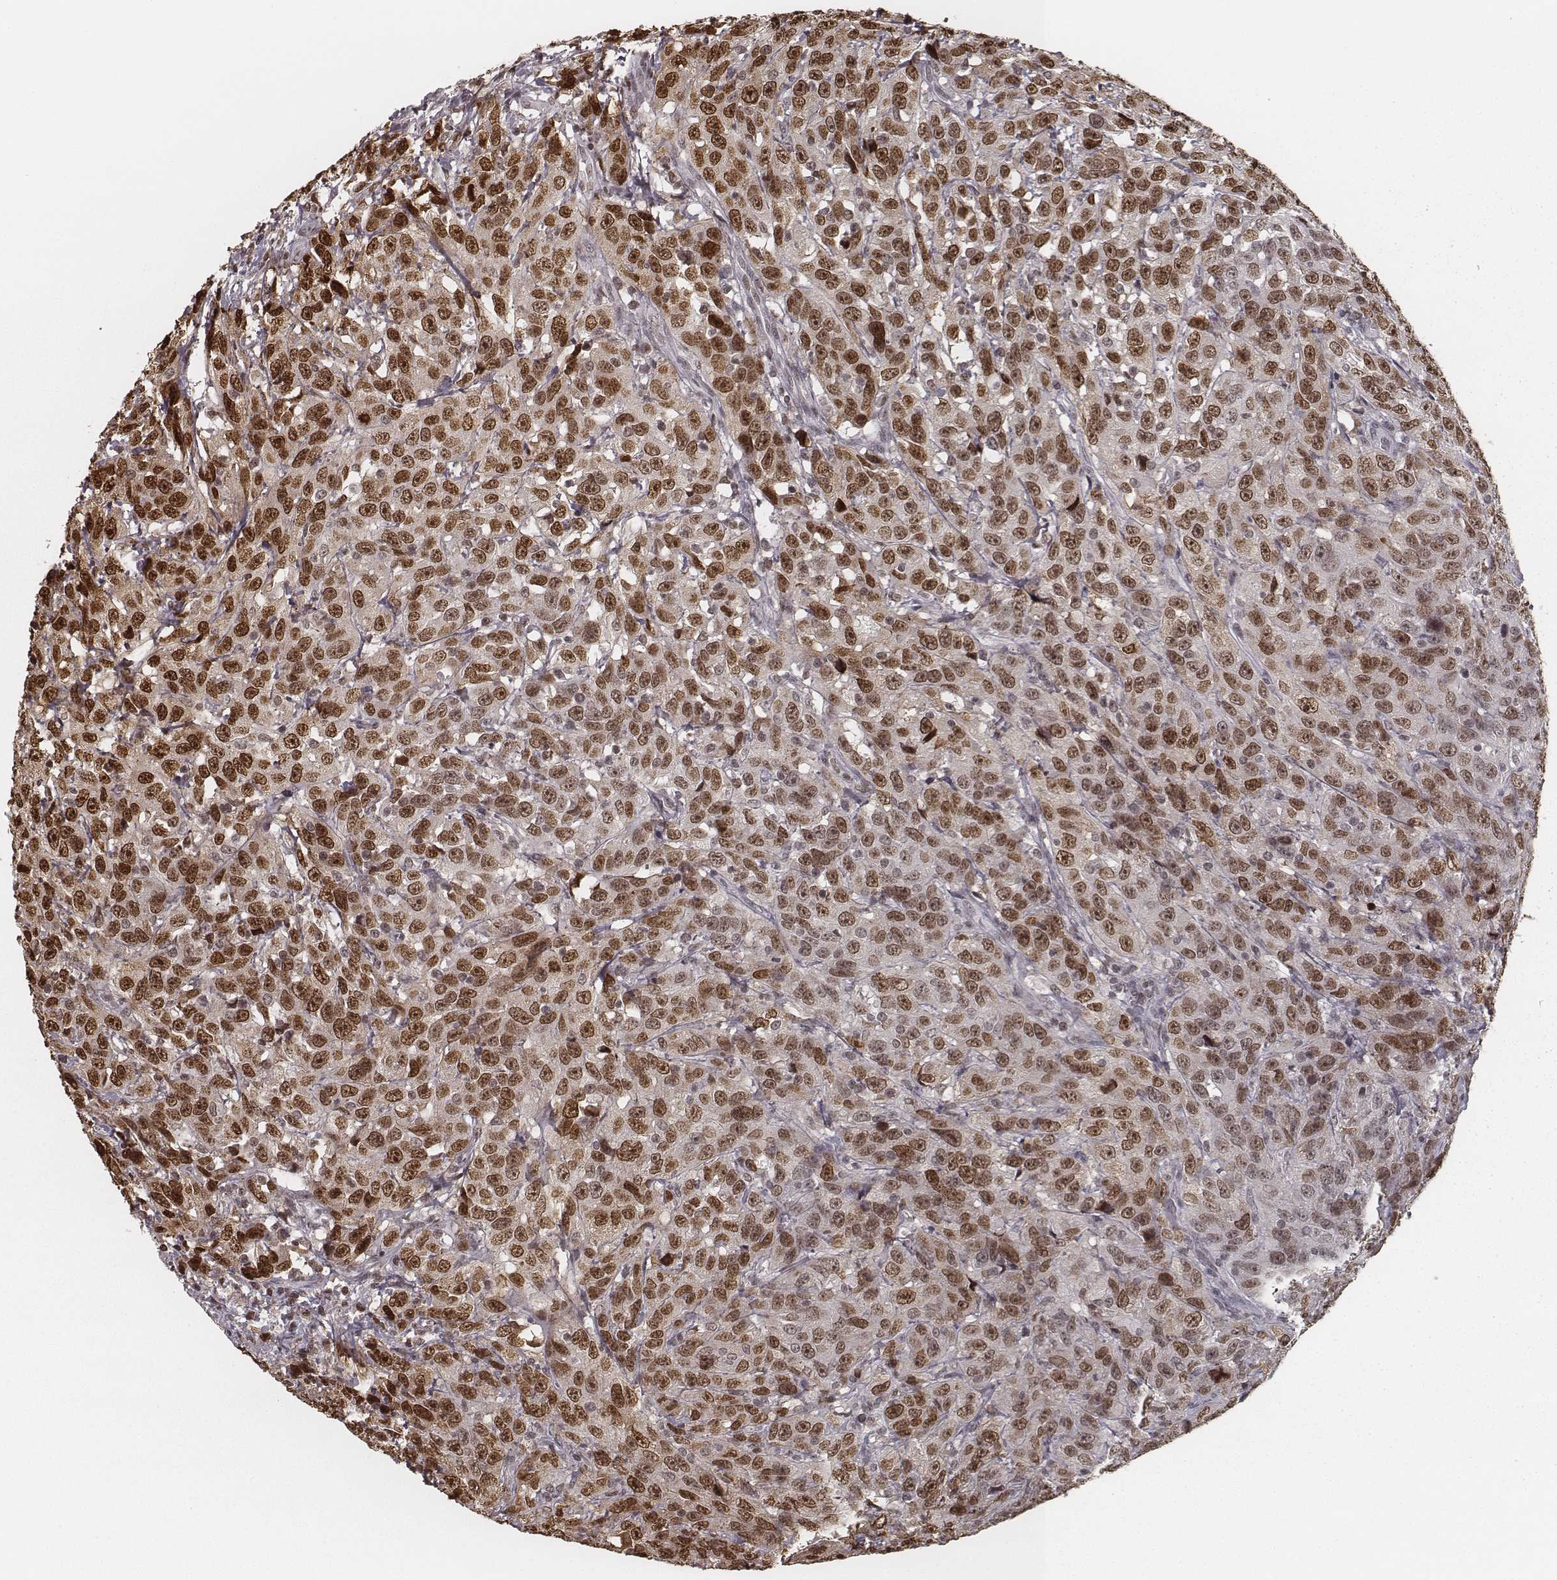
{"staining": {"intensity": "strong", "quantity": ">75%", "location": "nuclear"}, "tissue": "urothelial cancer", "cell_type": "Tumor cells", "image_type": "cancer", "snomed": [{"axis": "morphology", "description": "Urothelial carcinoma, NOS"}, {"axis": "morphology", "description": "Urothelial carcinoma, High grade"}, {"axis": "topography", "description": "Urinary bladder"}], "caption": "Protein analysis of transitional cell carcinoma tissue displays strong nuclear staining in approximately >75% of tumor cells.", "gene": "HMGA2", "patient": {"sex": "female", "age": 73}}